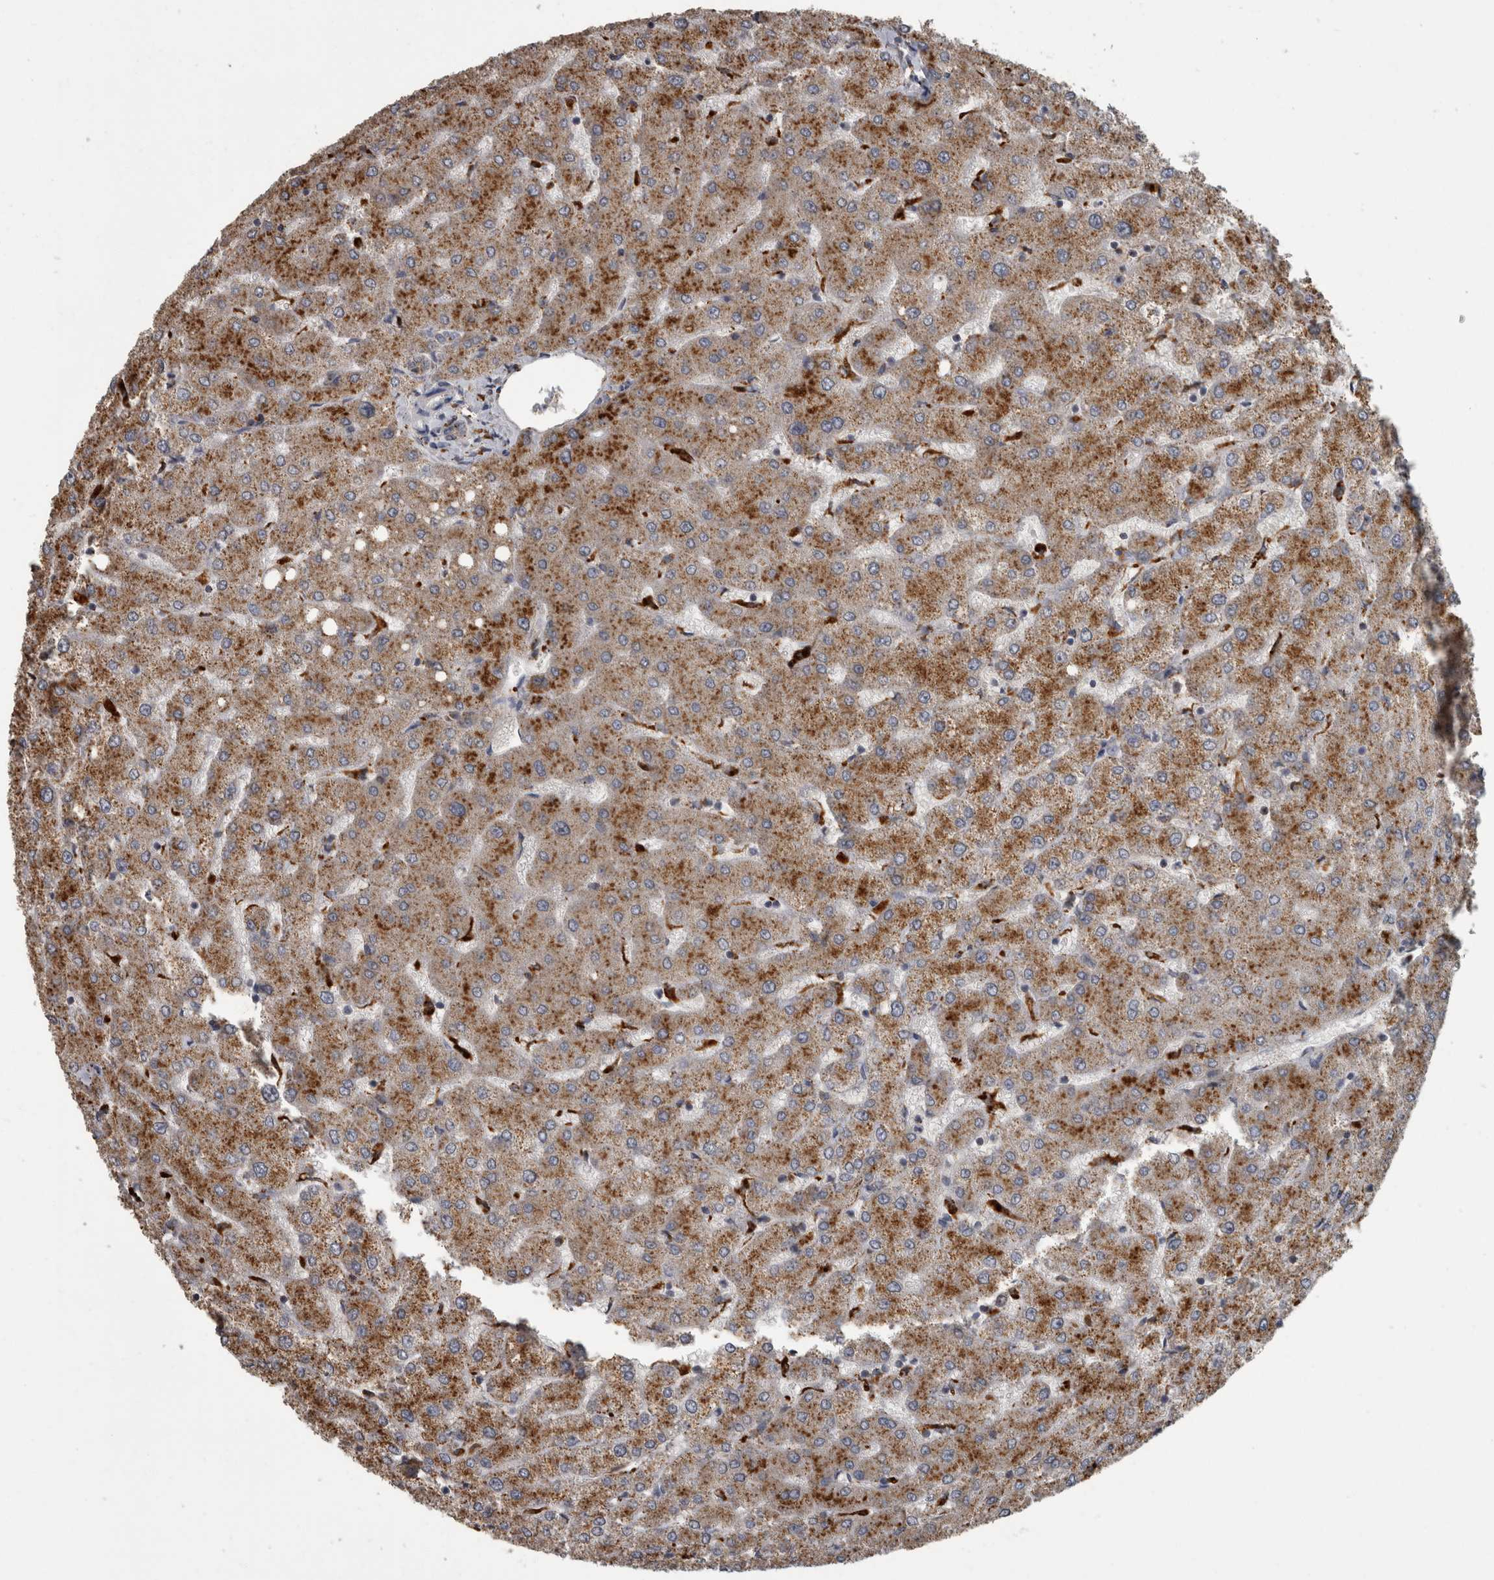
{"staining": {"intensity": "negative", "quantity": "none", "location": "none"}, "tissue": "liver", "cell_type": "Cholangiocytes", "image_type": "normal", "snomed": [{"axis": "morphology", "description": "Normal tissue, NOS"}, {"axis": "topography", "description": "Liver"}], "caption": "A high-resolution micrograph shows immunohistochemistry (IHC) staining of unremarkable liver, which reveals no significant positivity in cholangiocytes.", "gene": "NAAA", "patient": {"sex": "female", "age": 54}}